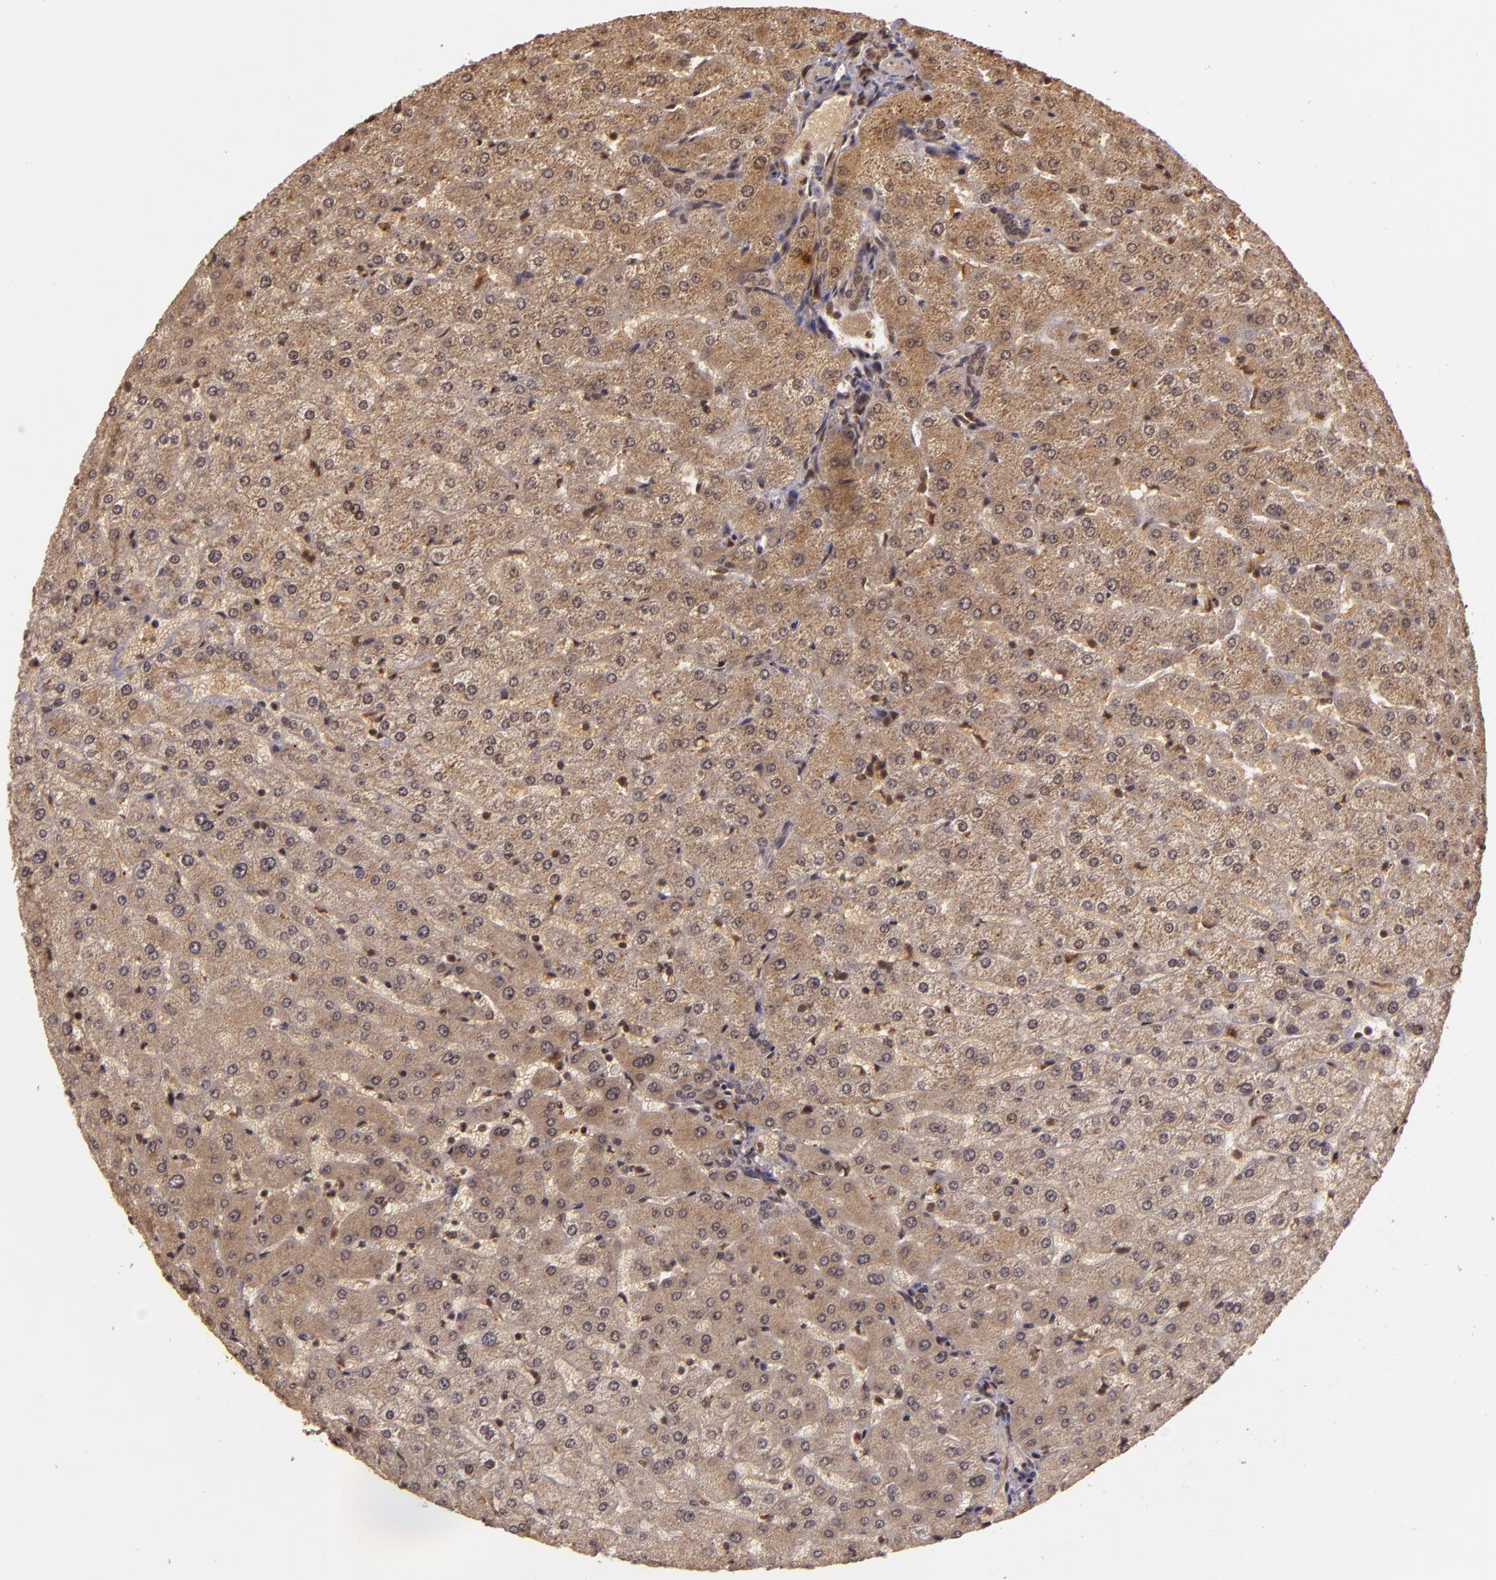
{"staining": {"intensity": "moderate", "quantity": ">75%", "location": "cytoplasmic/membranous"}, "tissue": "liver", "cell_type": "Cholangiocytes", "image_type": "normal", "snomed": [{"axis": "morphology", "description": "Normal tissue, NOS"}, {"axis": "morphology", "description": "Fibrosis, NOS"}, {"axis": "topography", "description": "Liver"}], "caption": "IHC micrograph of benign liver: liver stained using immunohistochemistry demonstrates medium levels of moderate protein expression localized specifically in the cytoplasmic/membranous of cholangiocytes, appearing as a cytoplasmic/membranous brown color.", "gene": "TXNRD2", "patient": {"sex": "female", "age": 29}}